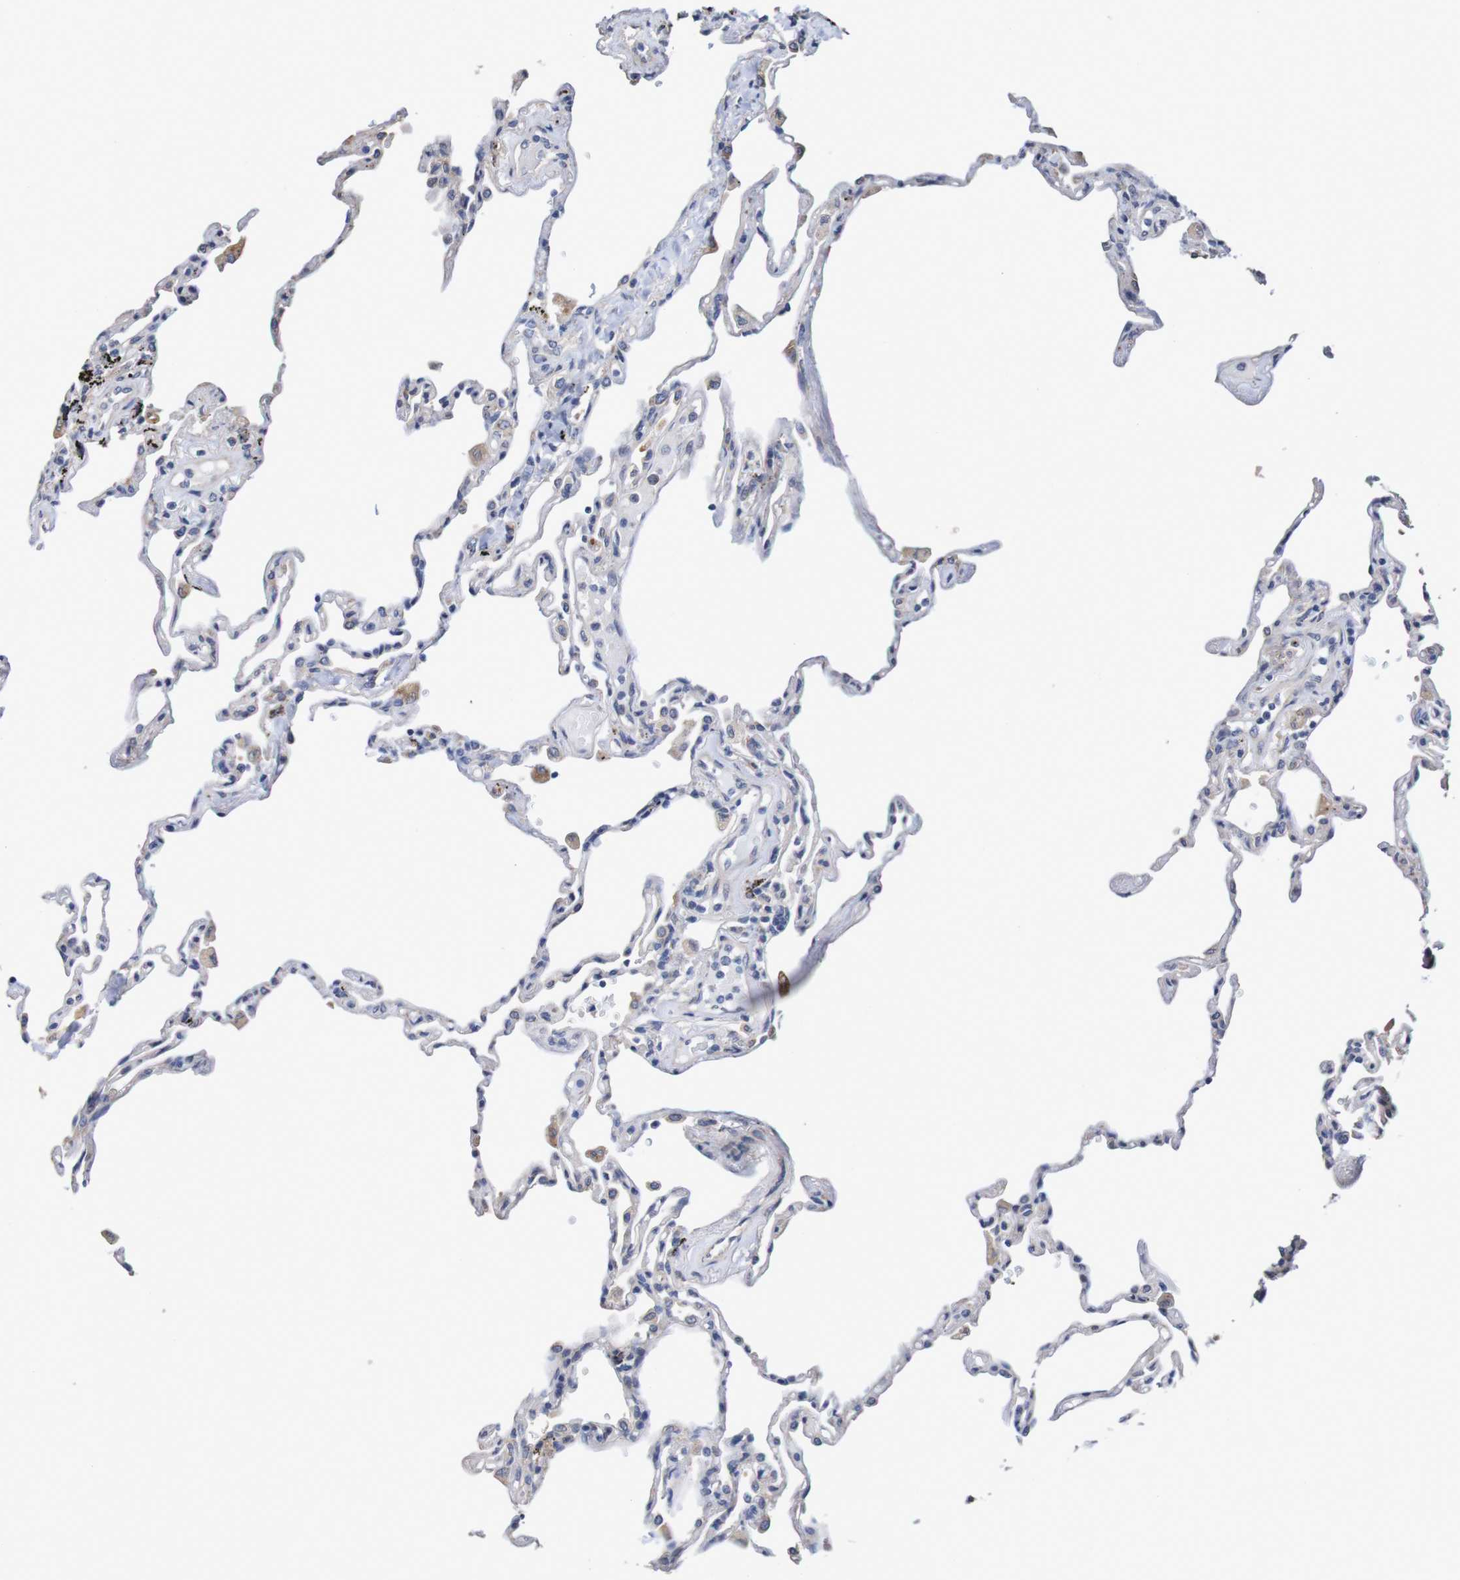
{"staining": {"intensity": "weak", "quantity": "<25%", "location": "cytoplasmic/membranous"}, "tissue": "lung", "cell_type": "Alveolar cells", "image_type": "normal", "snomed": [{"axis": "morphology", "description": "Normal tissue, NOS"}, {"axis": "topography", "description": "Lung"}], "caption": "DAB immunohistochemical staining of normal human lung reveals no significant expression in alveolar cells.", "gene": "FIBP", "patient": {"sex": "male", "age": 59}}